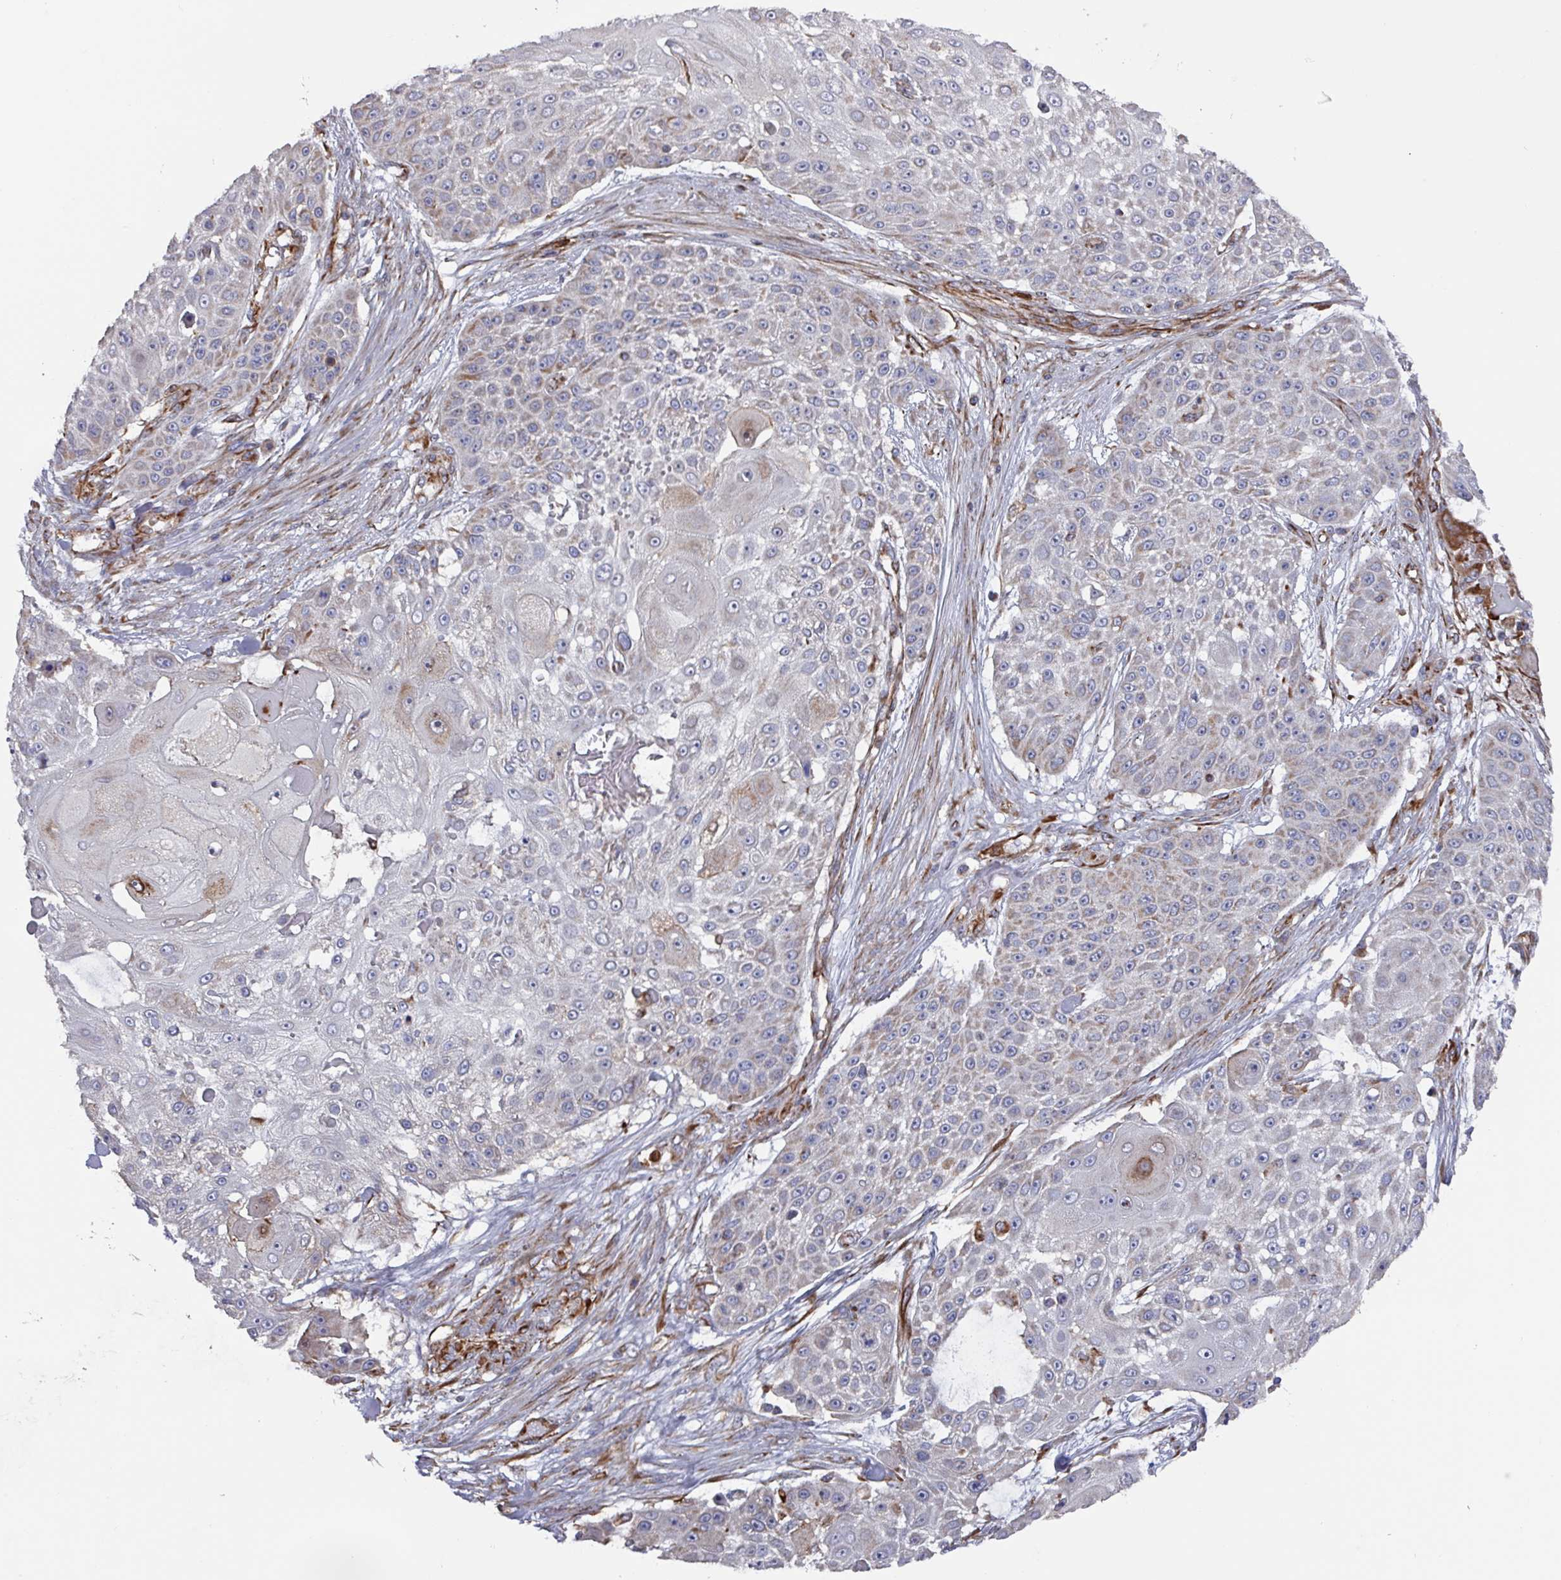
{"staining": {"intensity": "weak", "quantity": ">75%", "location": "cytoplasmic/membranous"}, "tissue": "skin cancer", "cell_type": "Tumor cells", "image_type": "cancer", "snomed": [{"axis": "morphology", "description": "Squamous cell carcinoma, NOS"}, {"axis": "topography", "description": "Skin"}], "caption": "Protein analysis of skin cancer (squamous cell carcinoma) tissue exhibits weak cytoplasmic/membranous staining in approximately >75% of tumor cells.", "gene": "UQCC2", "patient": {"sex": "female", "age": 86}}